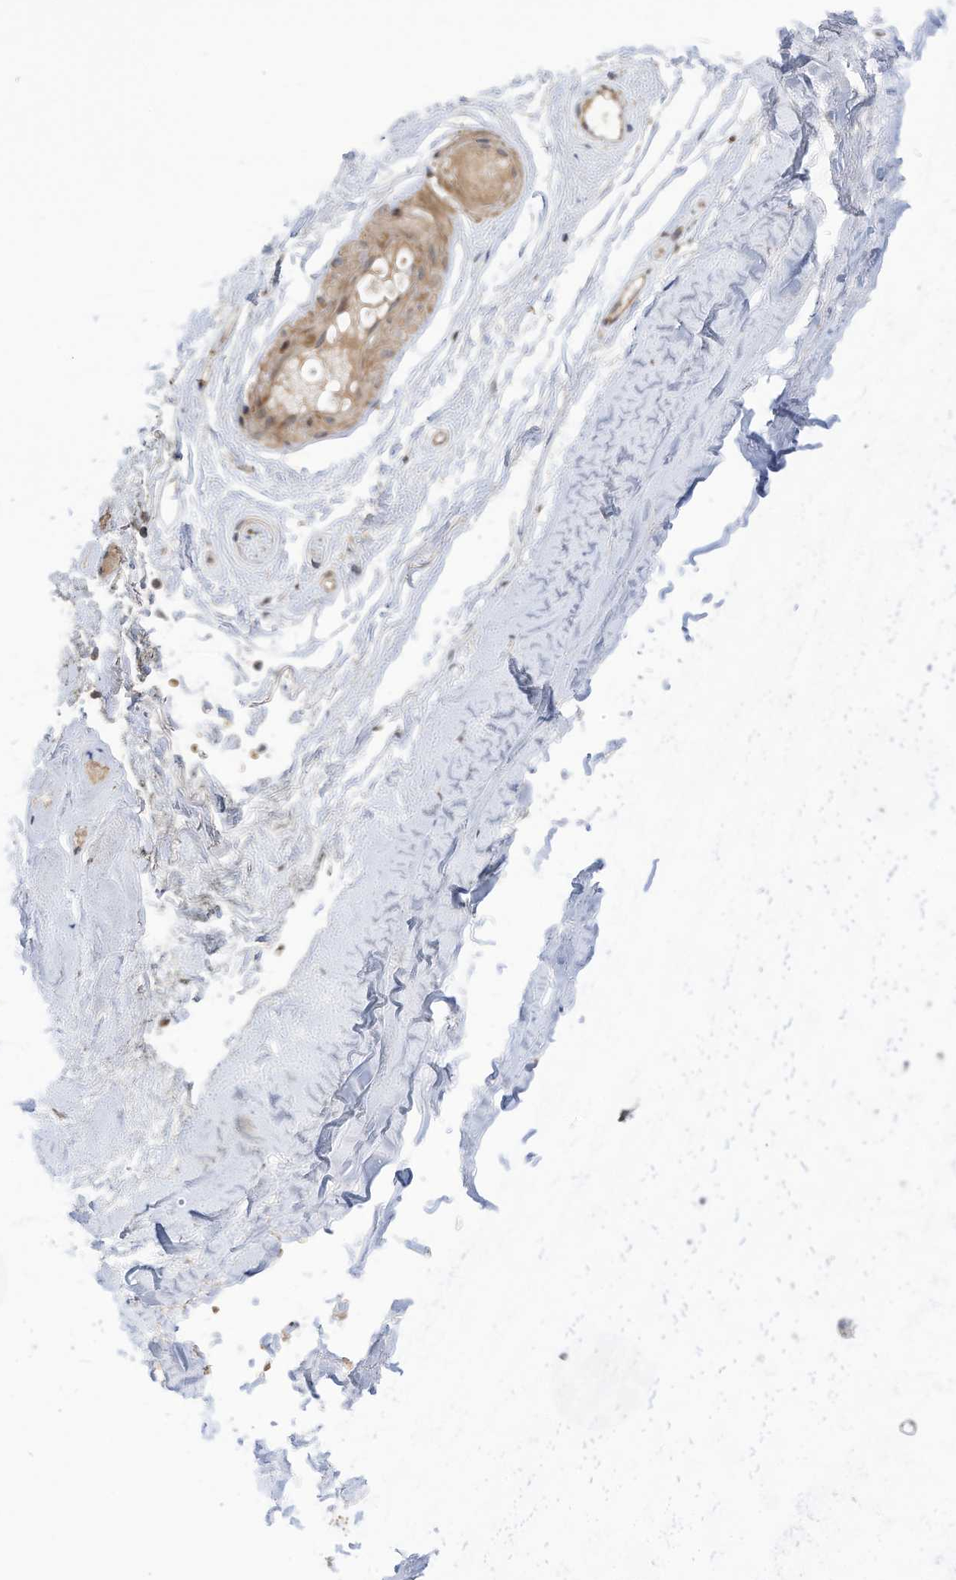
{"staining": {"intensity": "negative", "quantity": "none", "location": "none"}, "tissue": "adipose tissue", "cell_type": "Adipocytes", "image_type": "normal", "snomed": [{"axis": "morphology", "description": "Normal tissue, NOS"}, {"axis": "morphology", "description": "Basal cell carcinoma"}, {"axis": "topography", "description": "Skin"}], "caption": "DAB immunohistochemical staining of unremarkable adipose tissue shows no significant positivity in adipocytes. The staining was performed using DAB (3,3'-diaminobenzidine) to visualize the protein expression in brown, while the nuclei were stained in blue with hematoxylin (Magnification: 20x).", "gene": "REC8", "patient": {"sex": "female", "age": 89}}